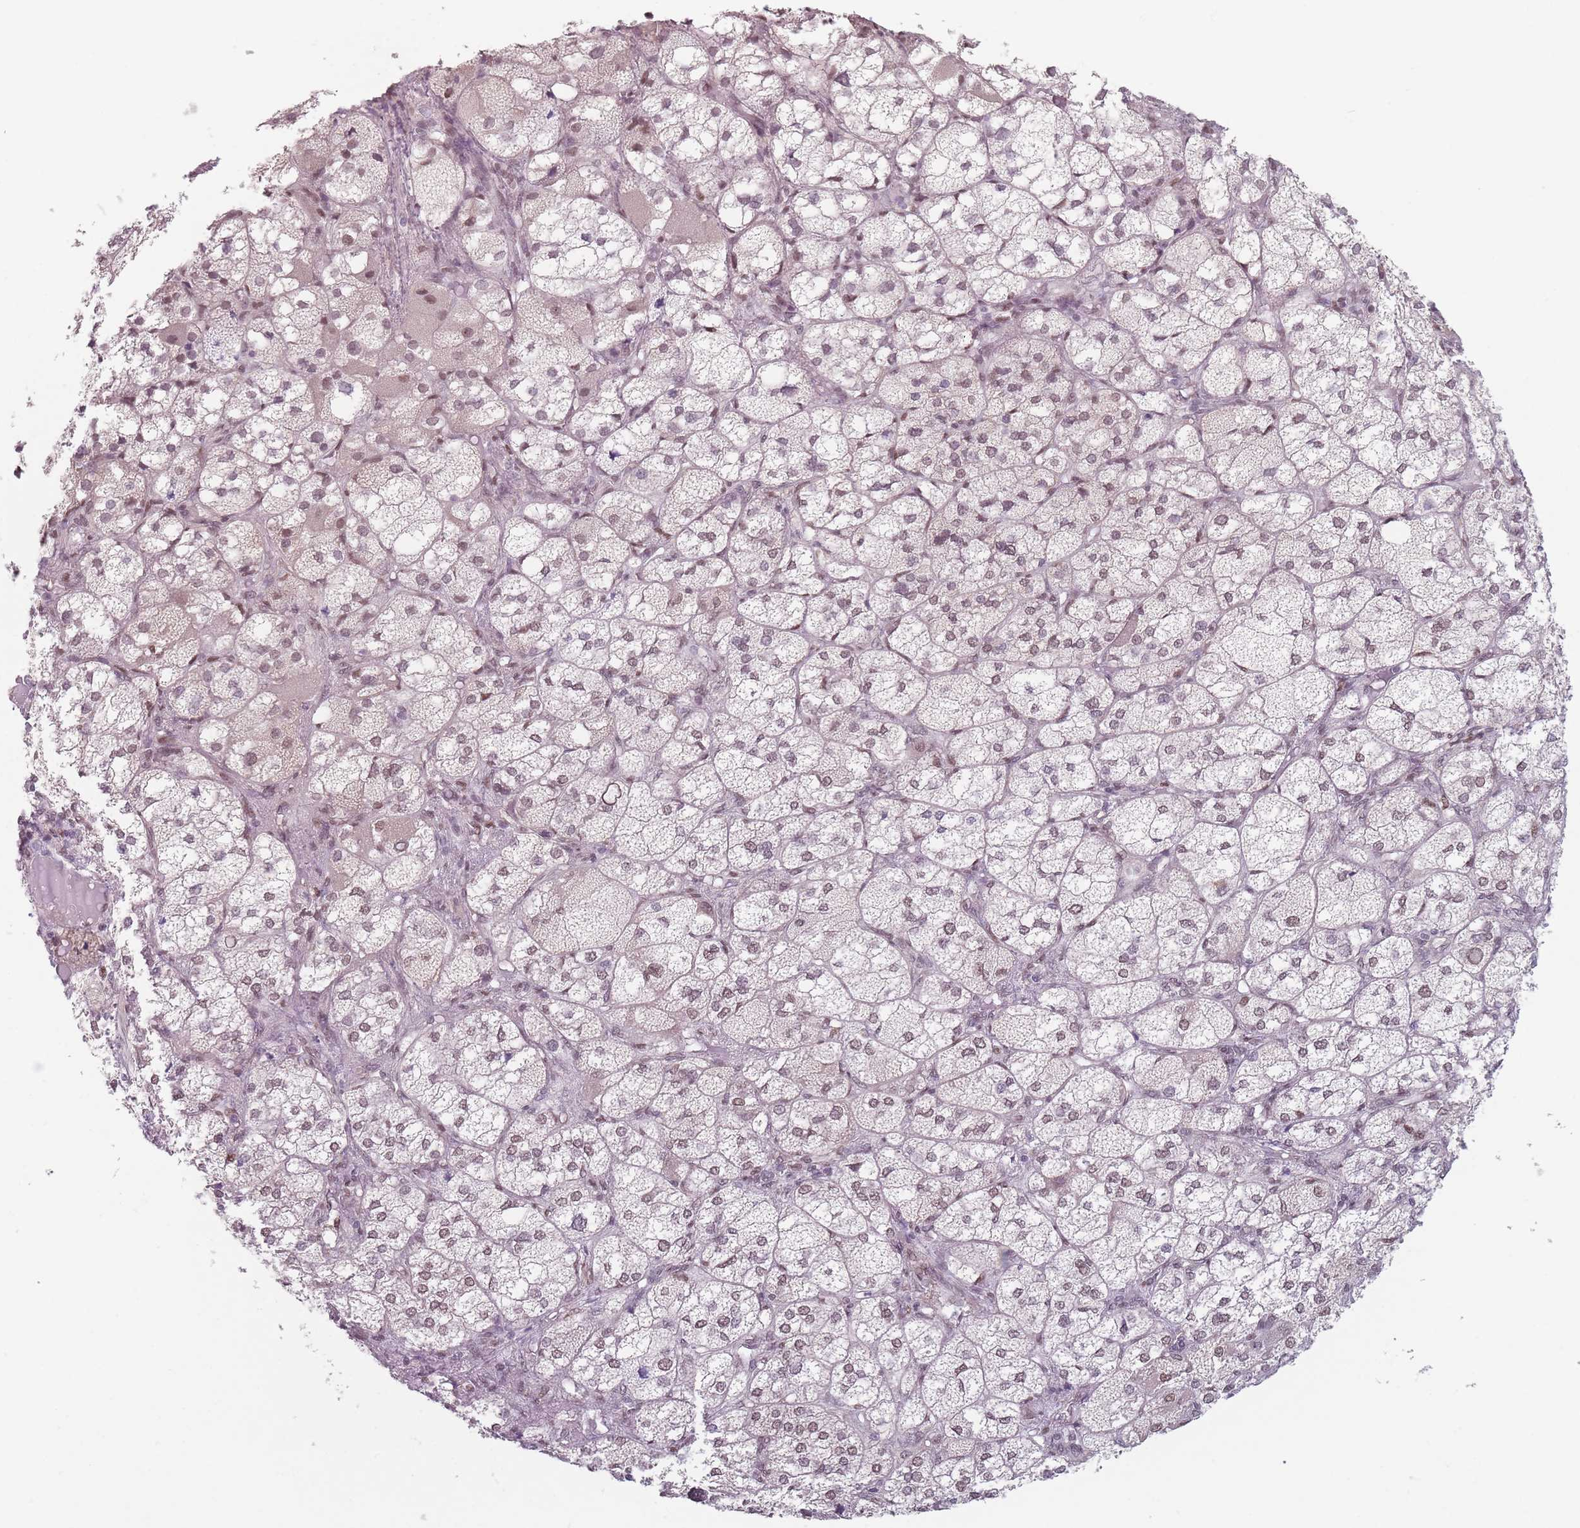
{"staining": {"intensity": "moderate", "quantity": ">75%", "location": "nuclear"}, "tissue": "adrenal gland", "cell_type": "Glandular cells", "image_type": "normal", "snomed": [{"axis": "morphology", "description": "Normal tissue, NOS"}, {"axis": "topography", "description": "Adrenal gland"}], "caption": "Immunohistochemical staining of benign adrenal gland reveals moderate nuclear protein staining in approximately >75% of glandular cells.", "gene": "SH3BGRL2", "patient": {"sex": "female", "age": 61}}